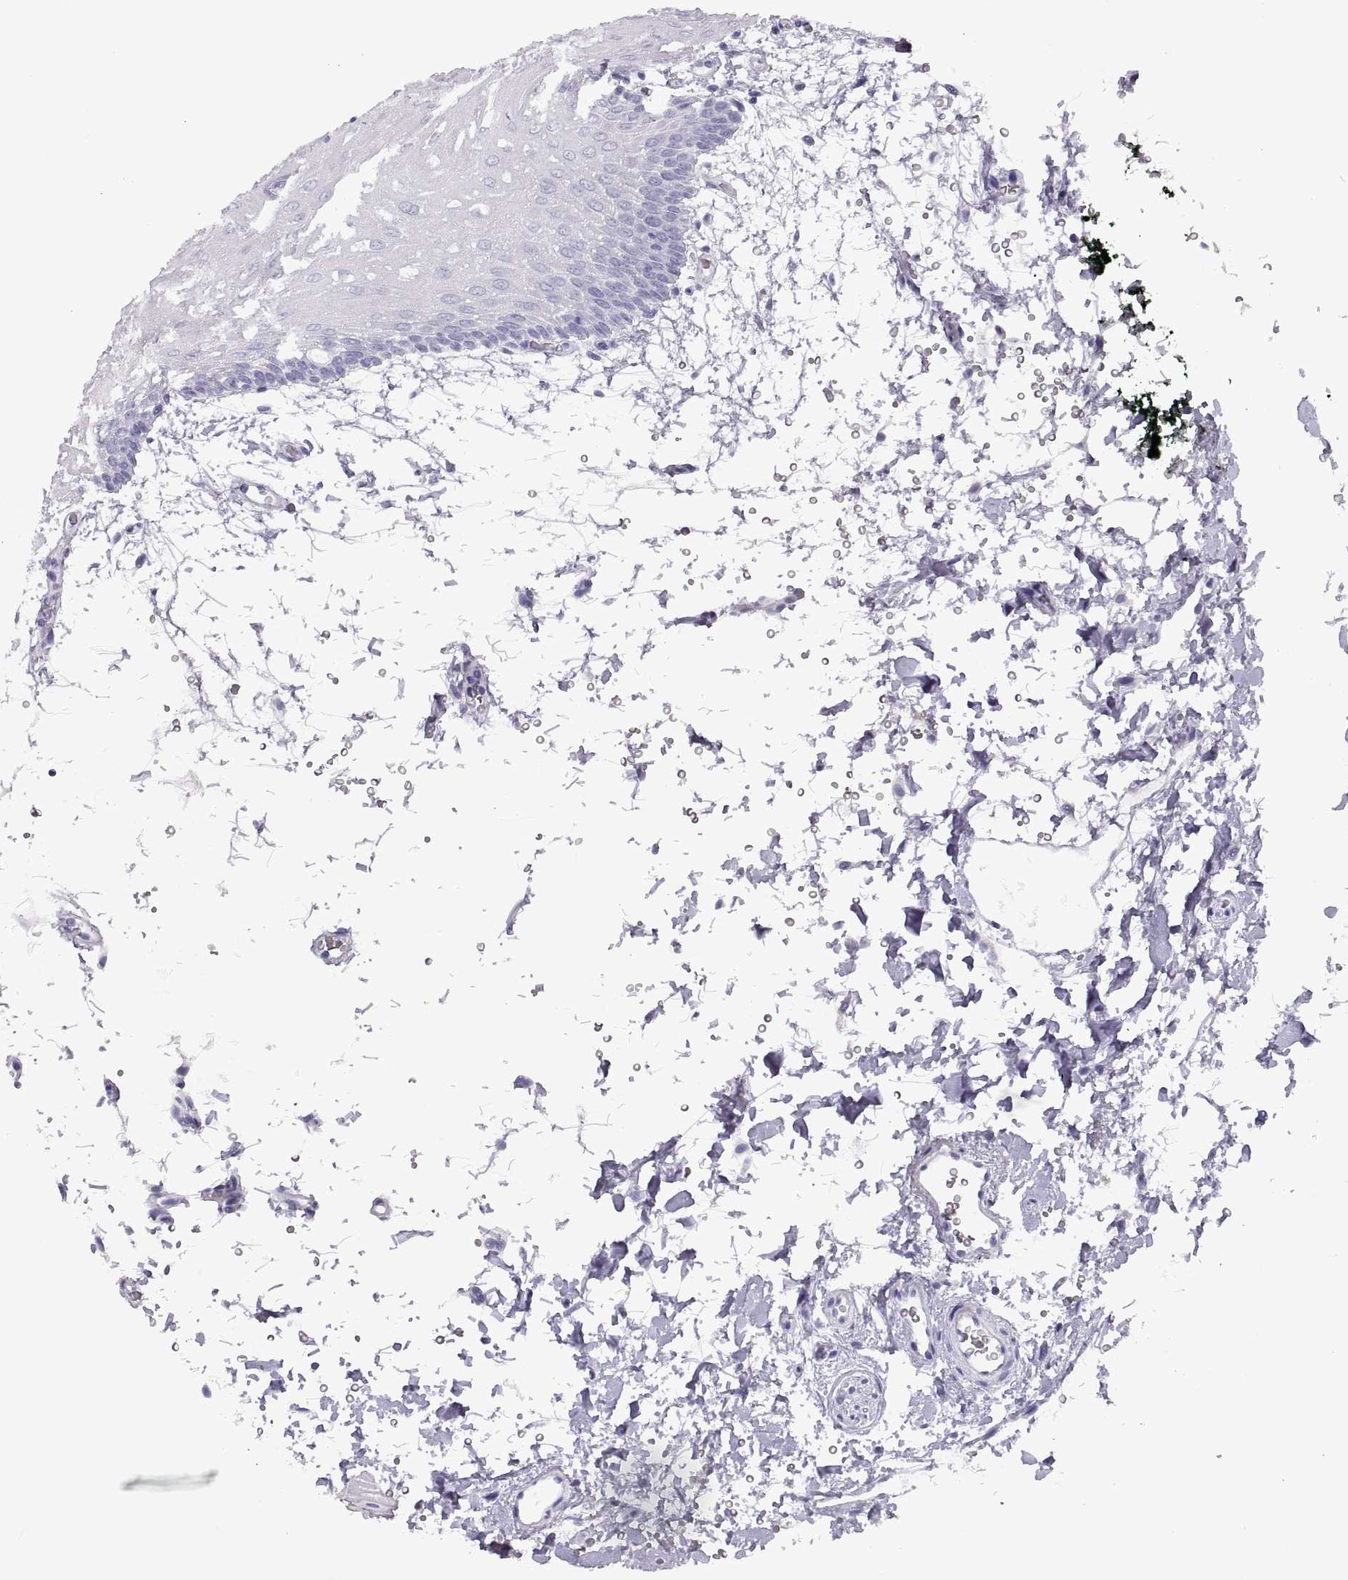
{"staining": {"intensity": "negative", "quantity": "none", "location": "none"}, "tissue": "oral mucosa", "cell_type": "Squamous epithelial cells", "image_type": "normal", "snomed": [{"axis": "morphology", "description": "Normal tissue, NOS"}, {"axis": "topography", "description": "Oral tissue"}, {"axis": "topography", "description": "Head-Neck"}], "caption": "This image is of unremarkable oral mucosa stained with immunohistochemistry (IHC) to label a protein in brown with the nuclei are counter-stained blue. There is no positivity in squamous epithelial cells.", "gene": "RLBP1", "patient": {"sex": "male", "age": 65}}